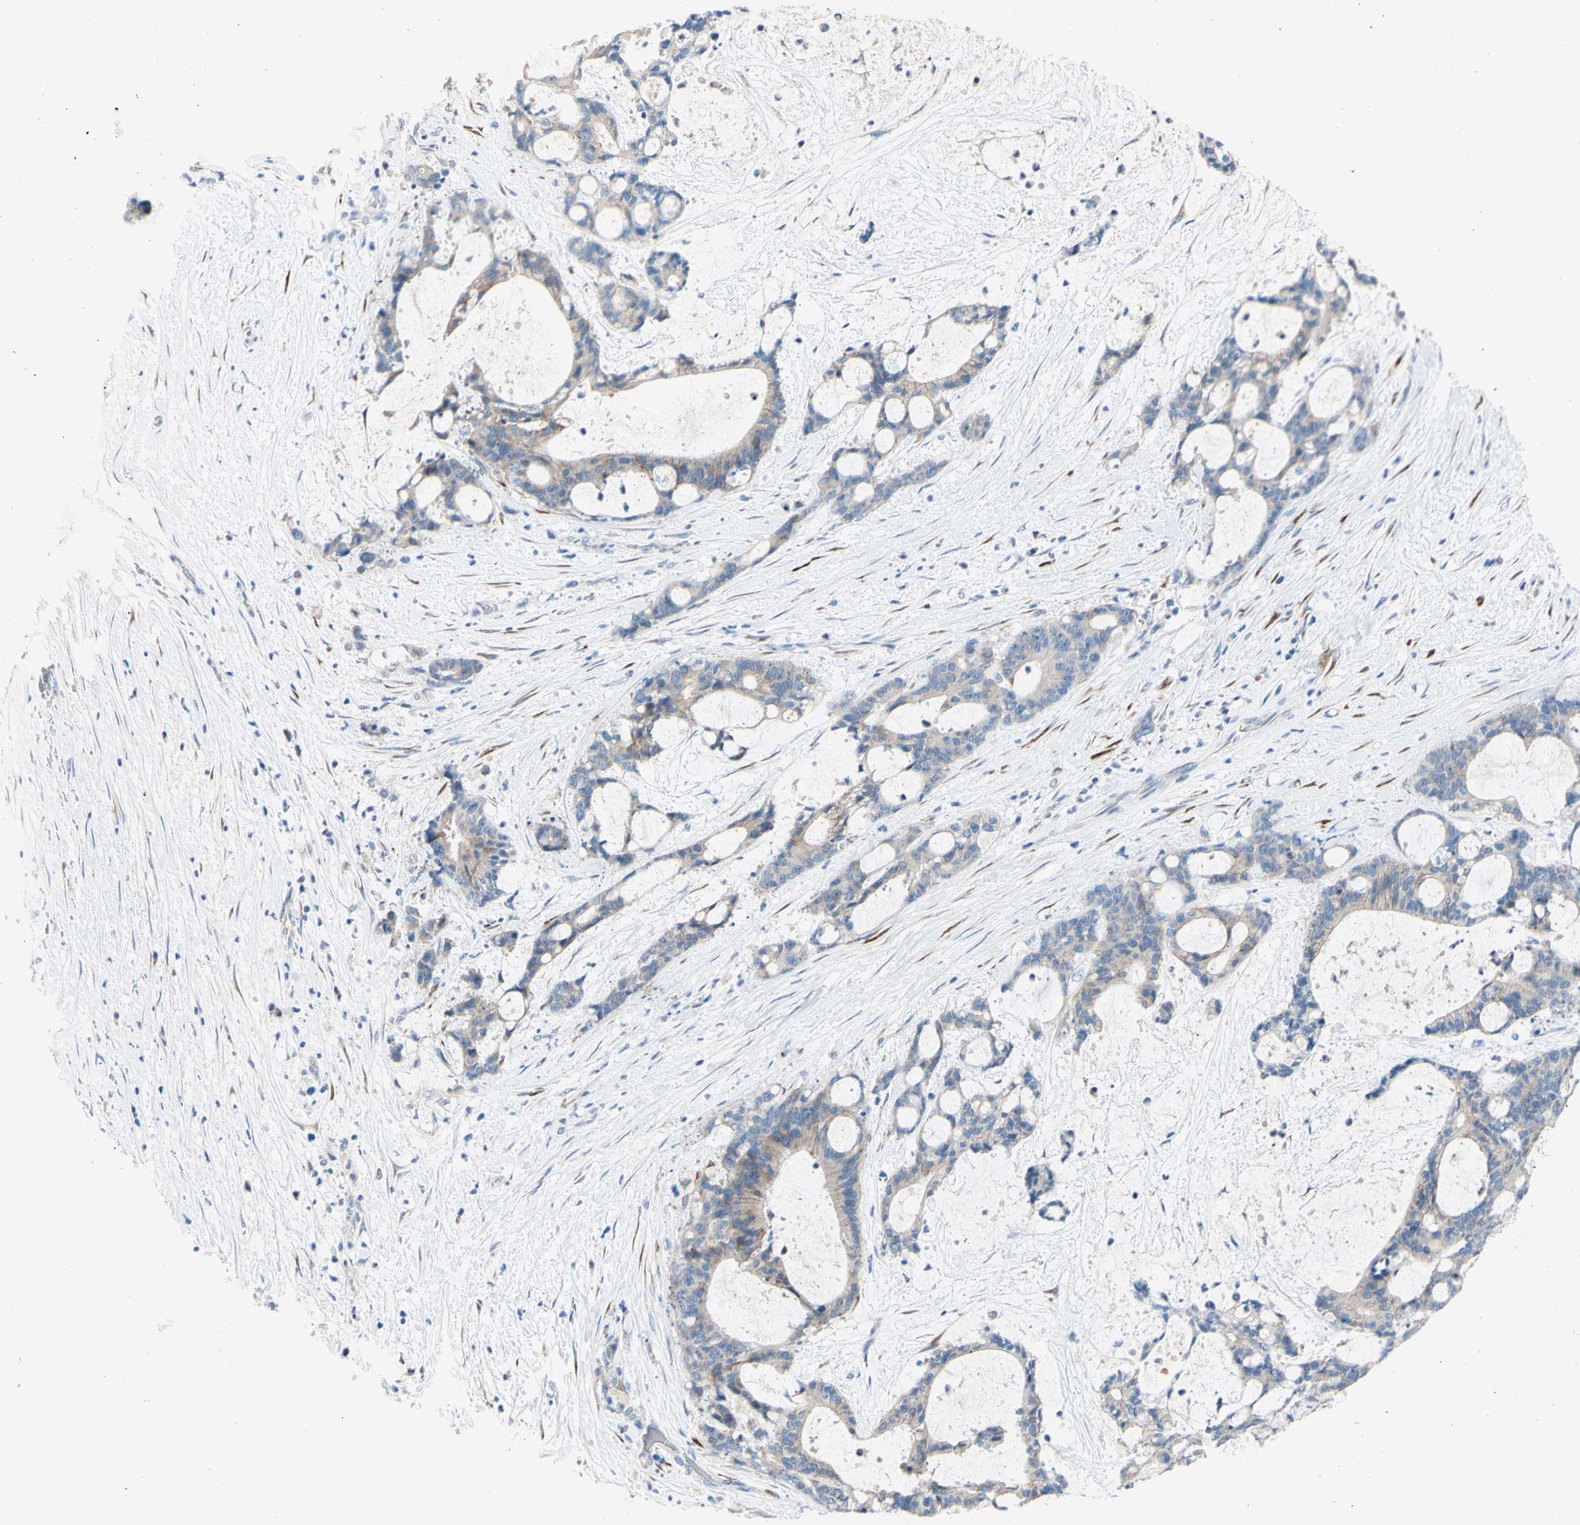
{"staining": {"intensity": "negative", "quantity": "none", "location": "none"}, "tissue": "liver cancer", "cell_type": "Tumor cells", "image_type": "cancer", "snomed": [{"axis": "morphology", "description": "Cholangiocarcinoma"}, {"axis": "topography", "description": "Liver"}], "caption": "DAB immunohistochemical staining of human liver cholangiocarcinoma shows no significant positivity in tumor cells. (DAB IHC with hematoxylin counter stain).", "gene": "TMIGD2", "patient": {"sex": "female", "age": 73}}